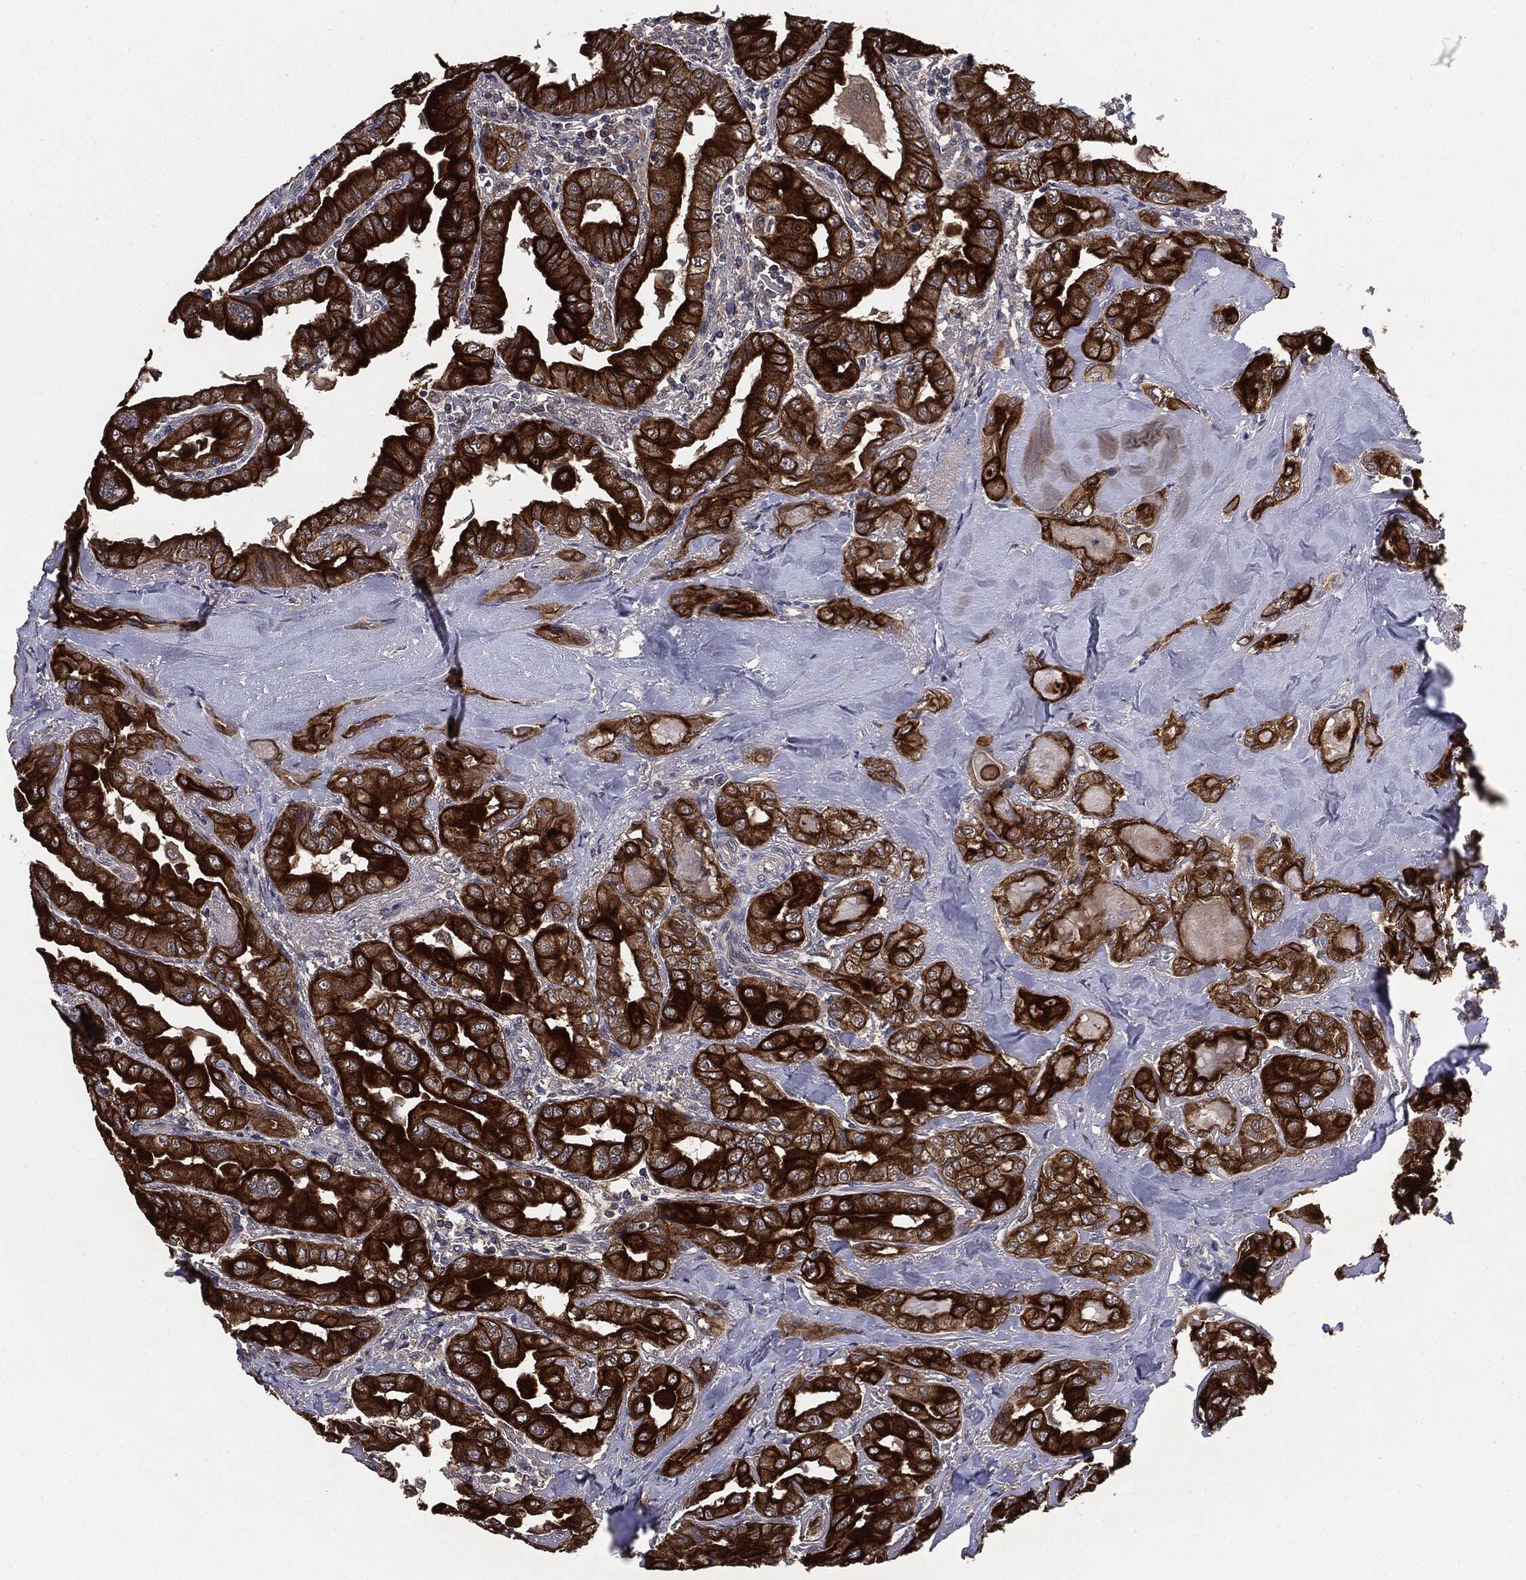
{"staining": {"intensity": "strong", "quantity": ">75%", "location": "cytoplasmic/membranous"}, "tissue": "thyroid cancer", "cell_type": "Tumor cells", "image_type": "cancer", "snomed": [{"axis": "morphology", "description": "Normal tissue, NOS"}, {"axis": "morphology", "description": "Papillary adenocarcinoma, NOS"}, {"axis": "topography", "description": "Thyroid gland"}], "caption": "High-magnification brightfield microscopy of thyroid papillary adenocarcinoma stained with DAB (brown) and counterstained with hematoxylin (blue). tumor cells exhibit strong cytoplasmic/membranous staining is seen in about>75% of cells.", "gene": "KRT7", "patient": {"sex": "female", "age": 66}}